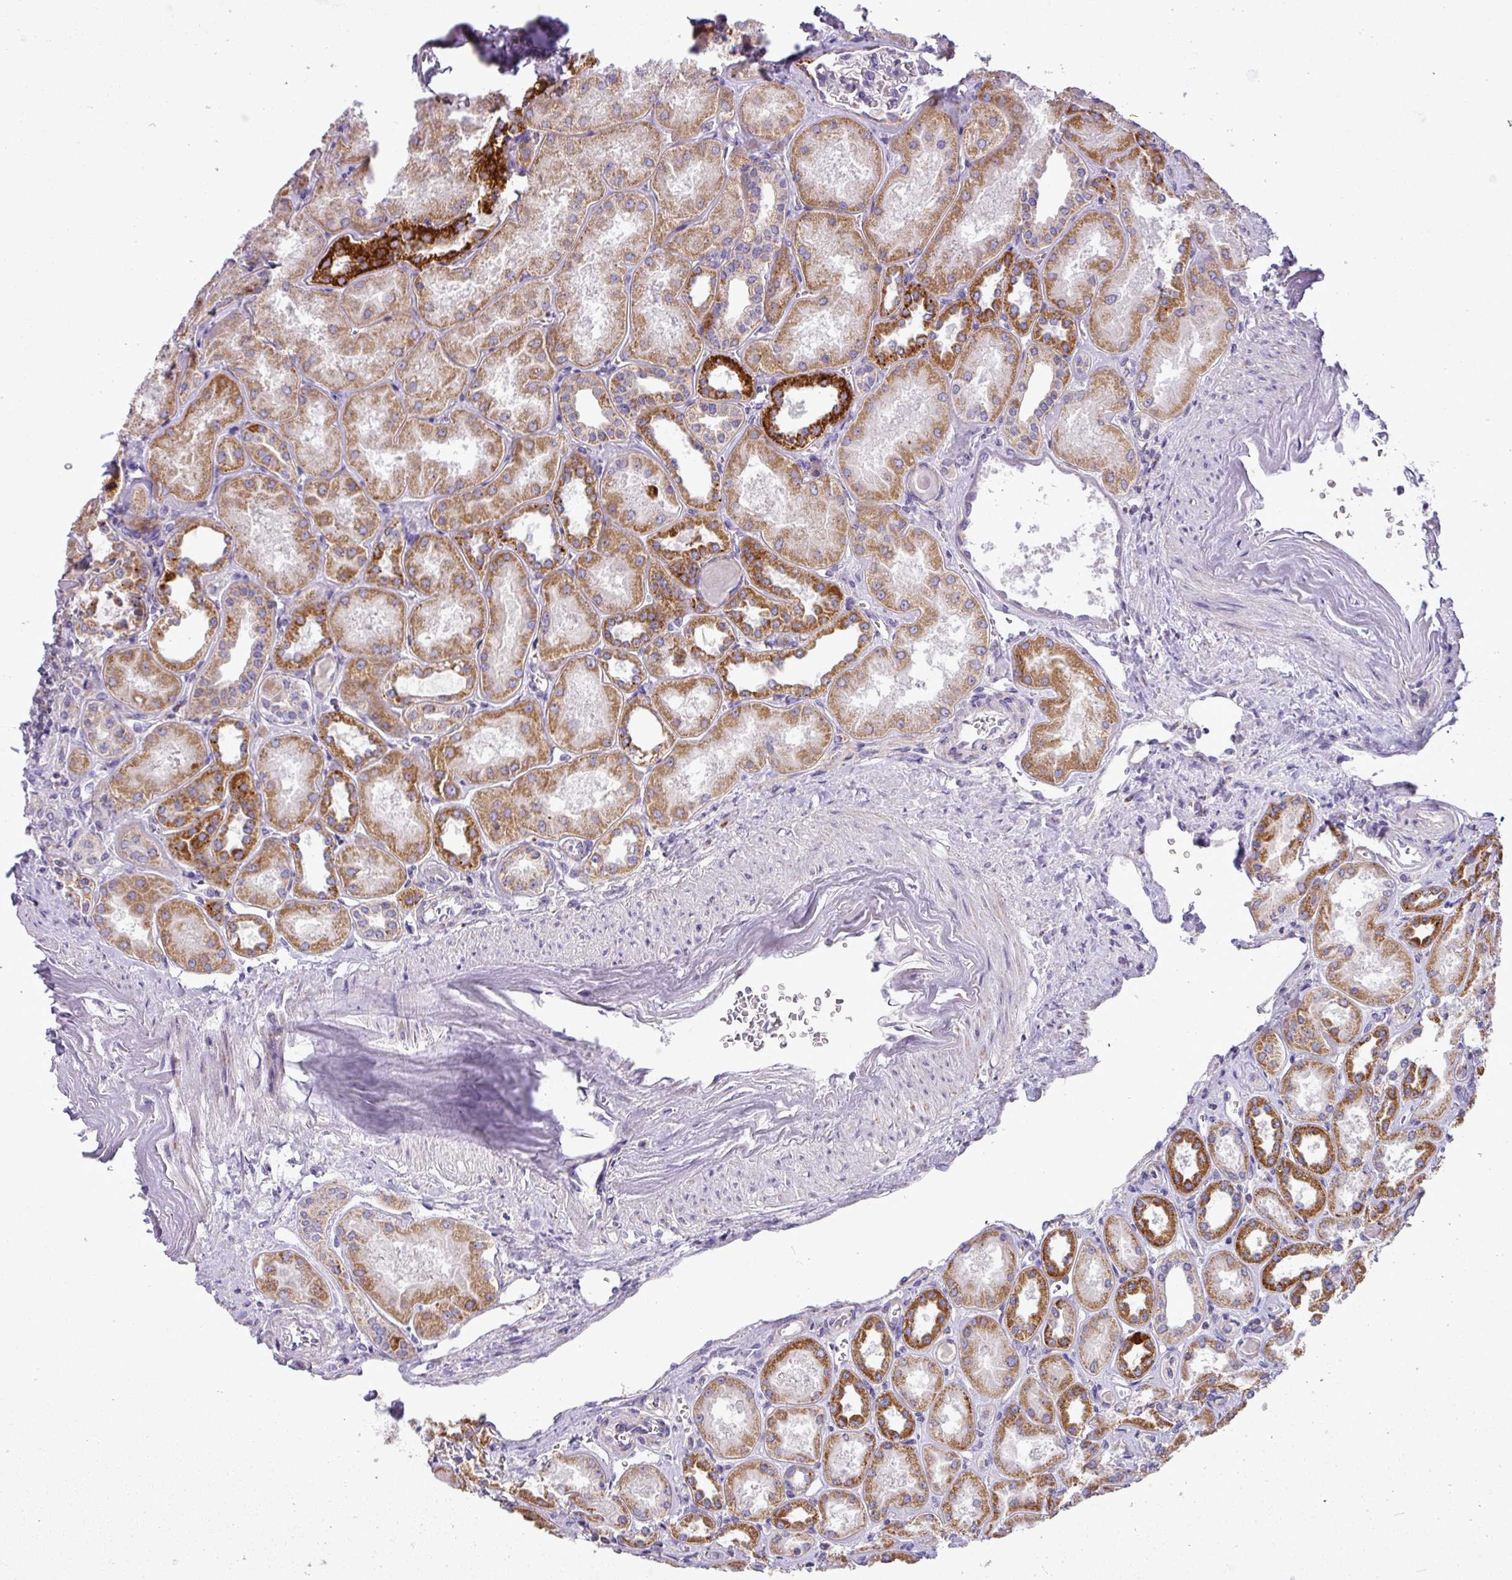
{"staining": {"intensity": "negative", "quantity": "none", "location": "none"}, "tissue": "kidney", "cell_type": "Cells in glomeruli", "image_type": "normal", "snomed": [{"axis": "morphology", "description": "Normal tissue, NOS"}, {"axis": "topography", "description": "Kidney"}], "caption": "Cells in glomeruli are negative for protein expression in unremarkable human kidney. Nuclei are stained in blue.", "gene": "ZNF81", "patient": {"sex": "male", "age": 61}}